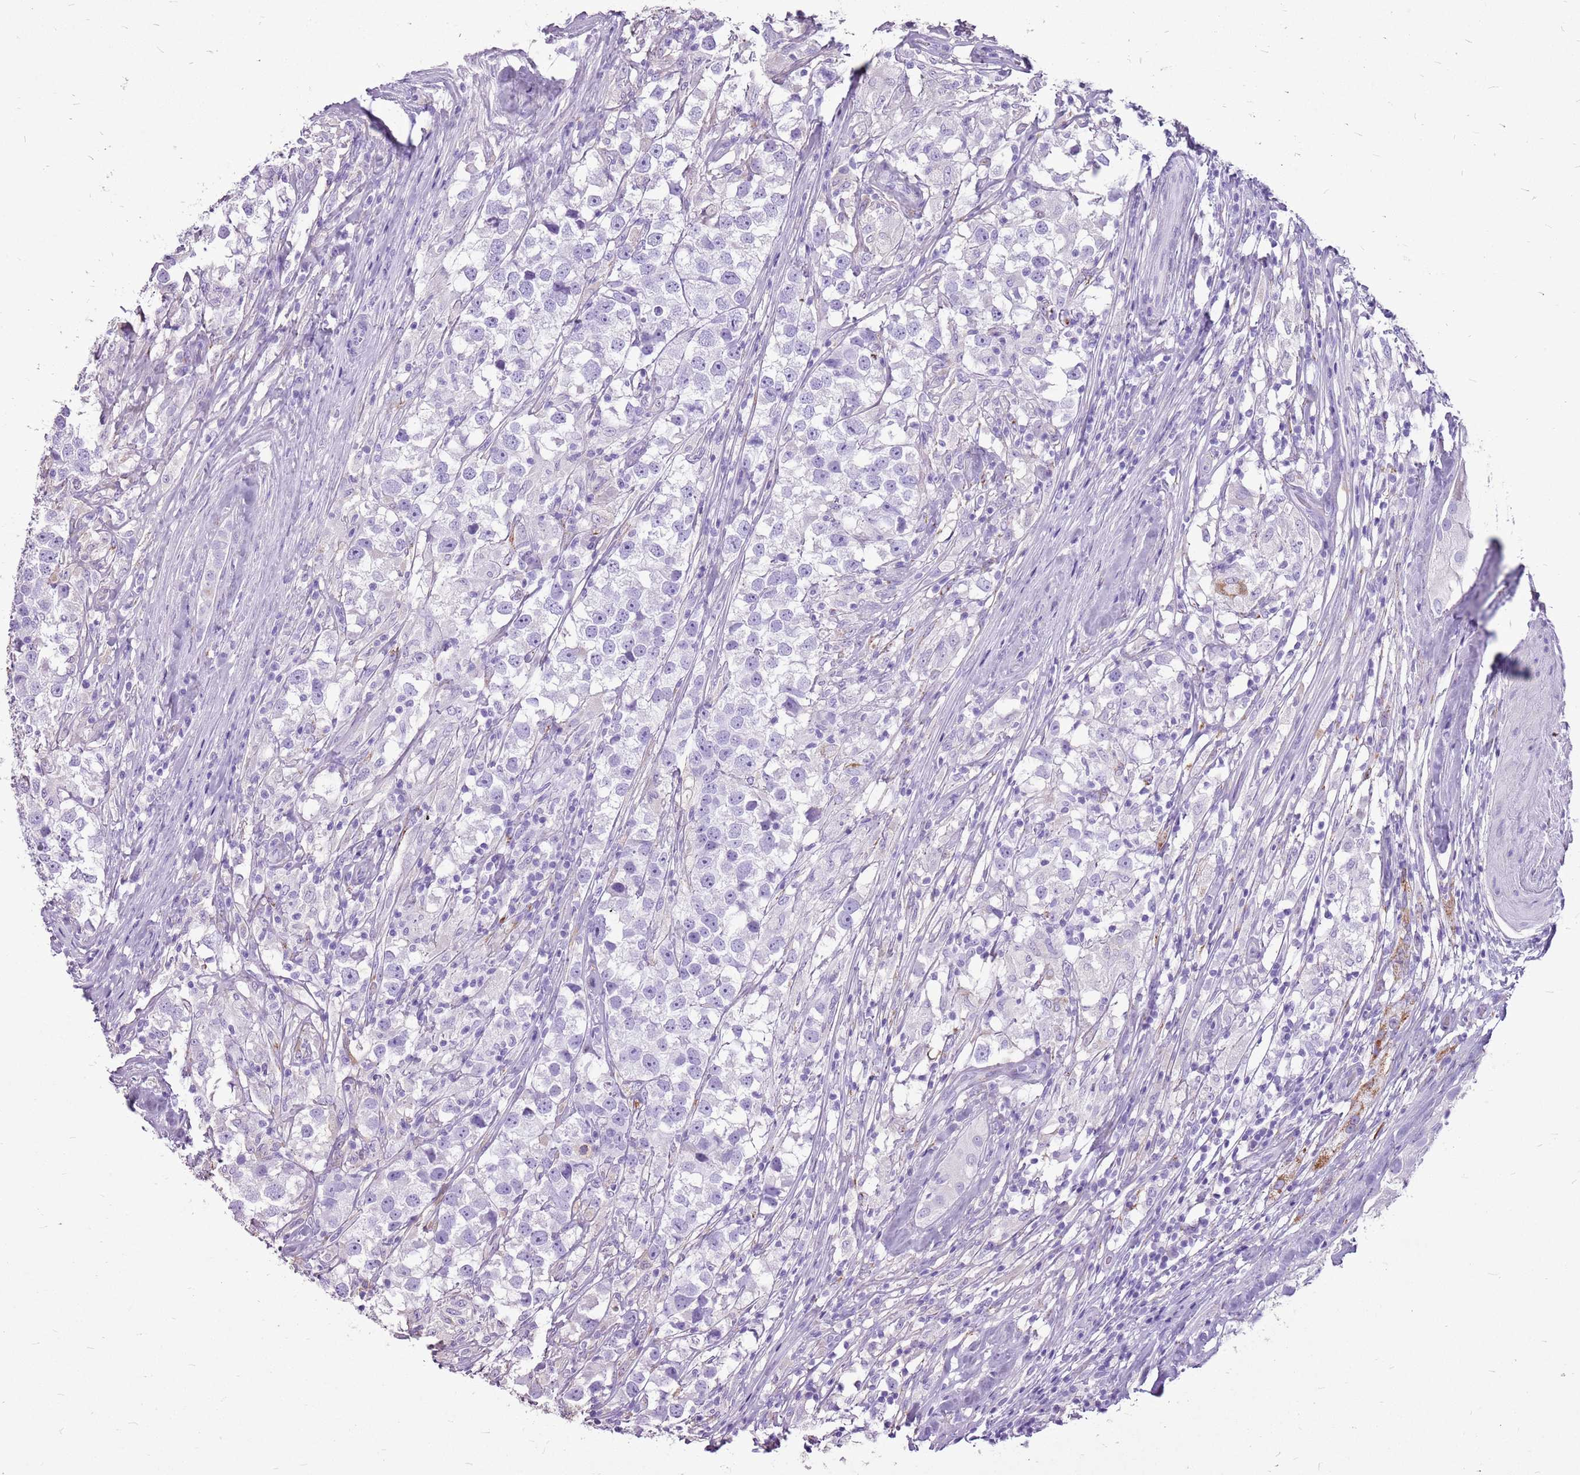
{"staining": {"intensity": "negative", "quantity": "none", "location": "none"}, "tissue": "testis cancer", "cell_type": "Tumor cells", "image_type": "cancer", "snomed": [{"axis": "morphology", "description": "Seminoma, NOS"}, {"axis": "topography", "description": "Testis"}], "caption": "A micrograph of testis cancer stained for a protein reveals no brown staining in tumor cells. The staining was performed using DAB to visualize the protein expression in brown, while the nuclei were stained in blue with hematoxylin (Magnification: 20x).", "gene": "ACSS3", "patient": {"sex": "male", "age": 46}}